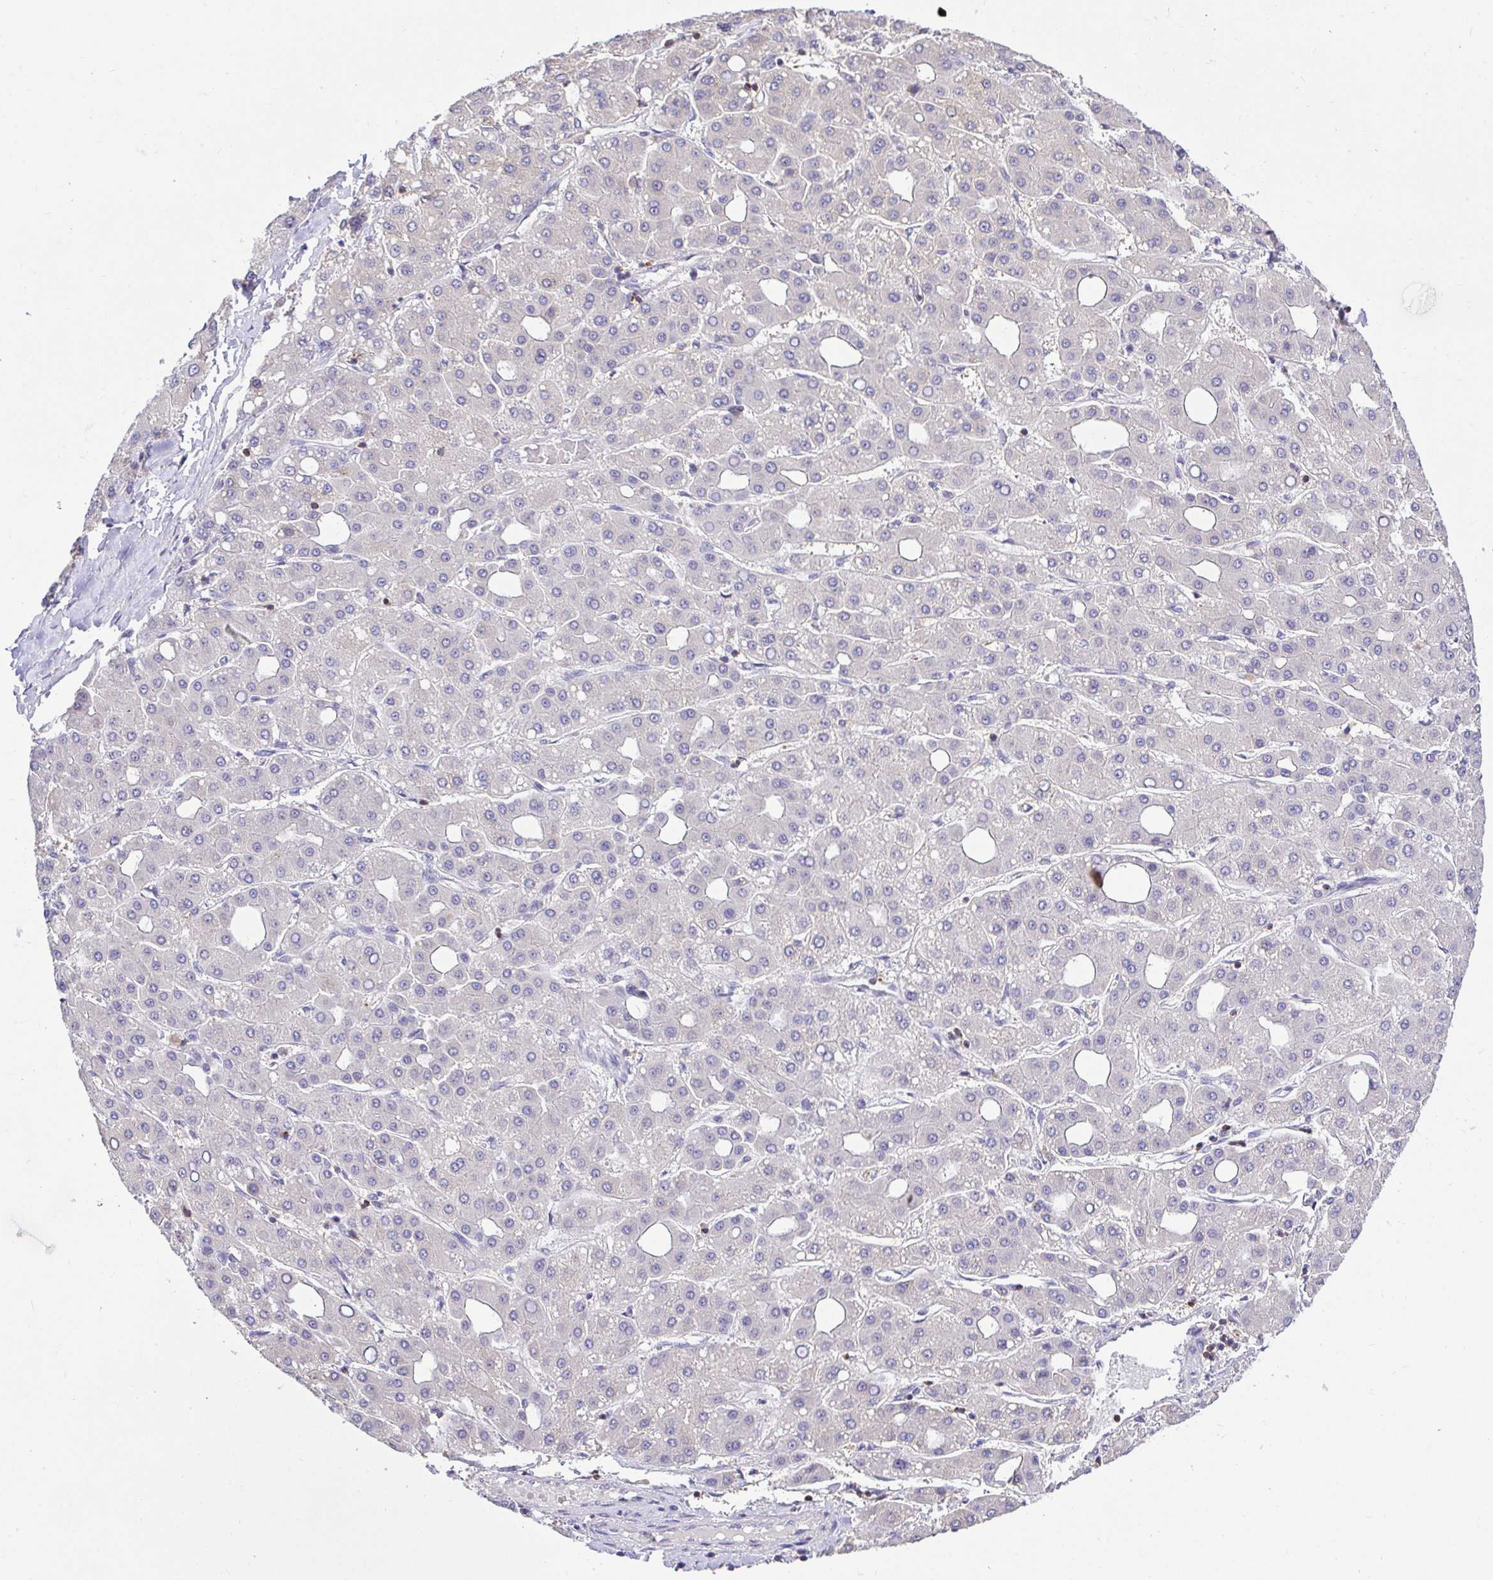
{"staining": {"intensity": "negative", "quantity": "none", "location": "none"}, "tissue": "liver cancer", "cell_type": "Tumor cells", "image_type": "cancer", "snomed": [{"axis": "morphology", "description": "Carcinoma, Hepatocellular, NOS"}, {"axis": "topography", "description": "Liver"}], "caption": "A photomicrograph of human liver cancer is negative for staining in tumor cells. (DAB (3,3'-diaminobenzidine) IHC visualized using brightfield microscopy, high magnification).", "gene": "SKAP1", "patient": {"sex": "male", "age": 65}}